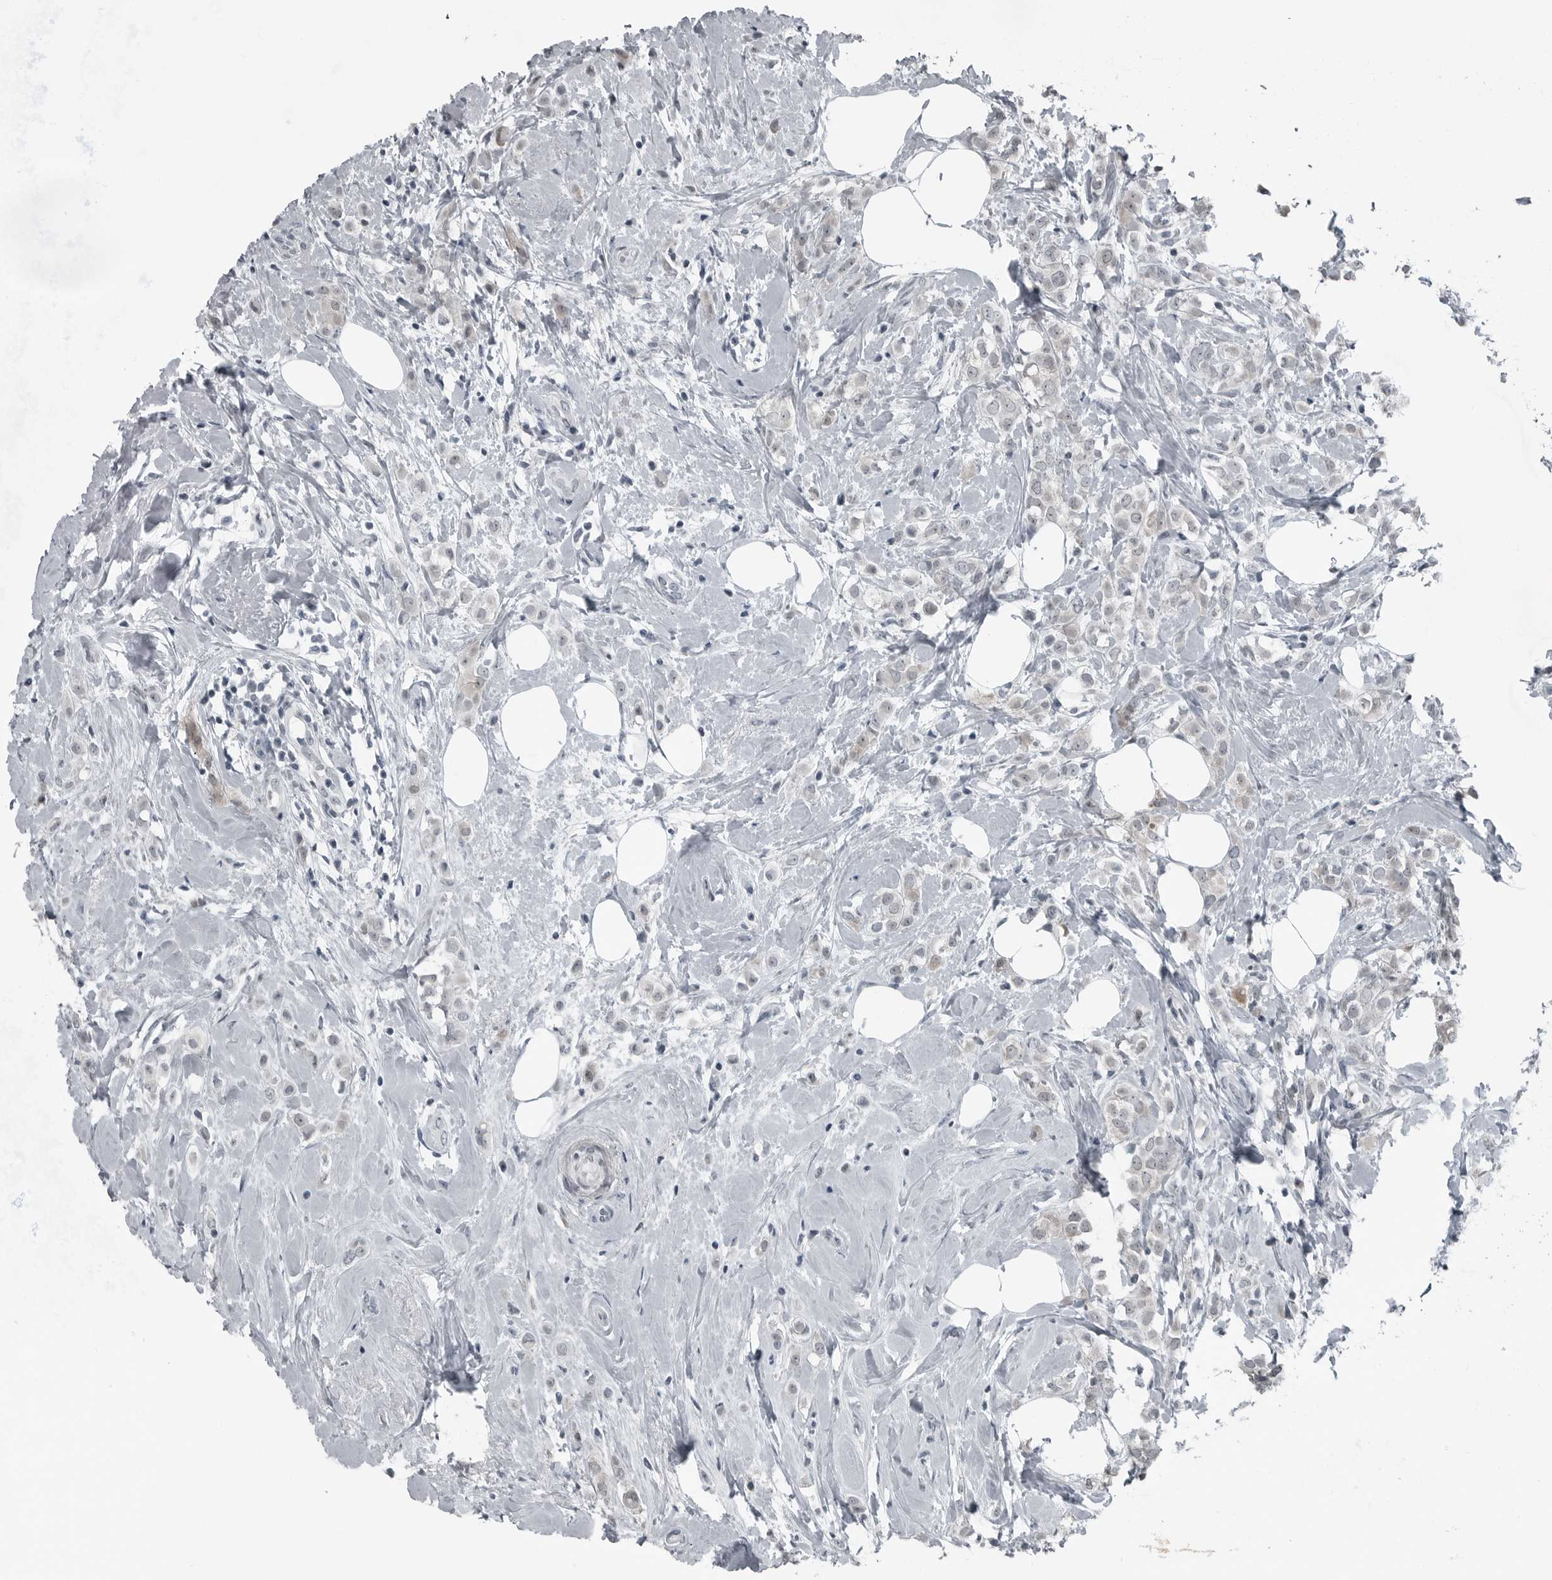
{"staining": {"intensity": "negative", "quantity": "none", "location": "none"}, "tissue": "breast cancer", "cell_type": "Tumor cells", "image_type": "cancer", "snomed": [{"axis": "morphology", "description": "Lobular carcinoma"}, {"axis": "topography", "description": "Breast"}], "caption": "Lobular carcinoma (breast) stained for a protein using immunohistochemistry reveals no expression tumor cells.", "gene": "DNAAF11", "patient": {"sex": "female", "age": 47}}